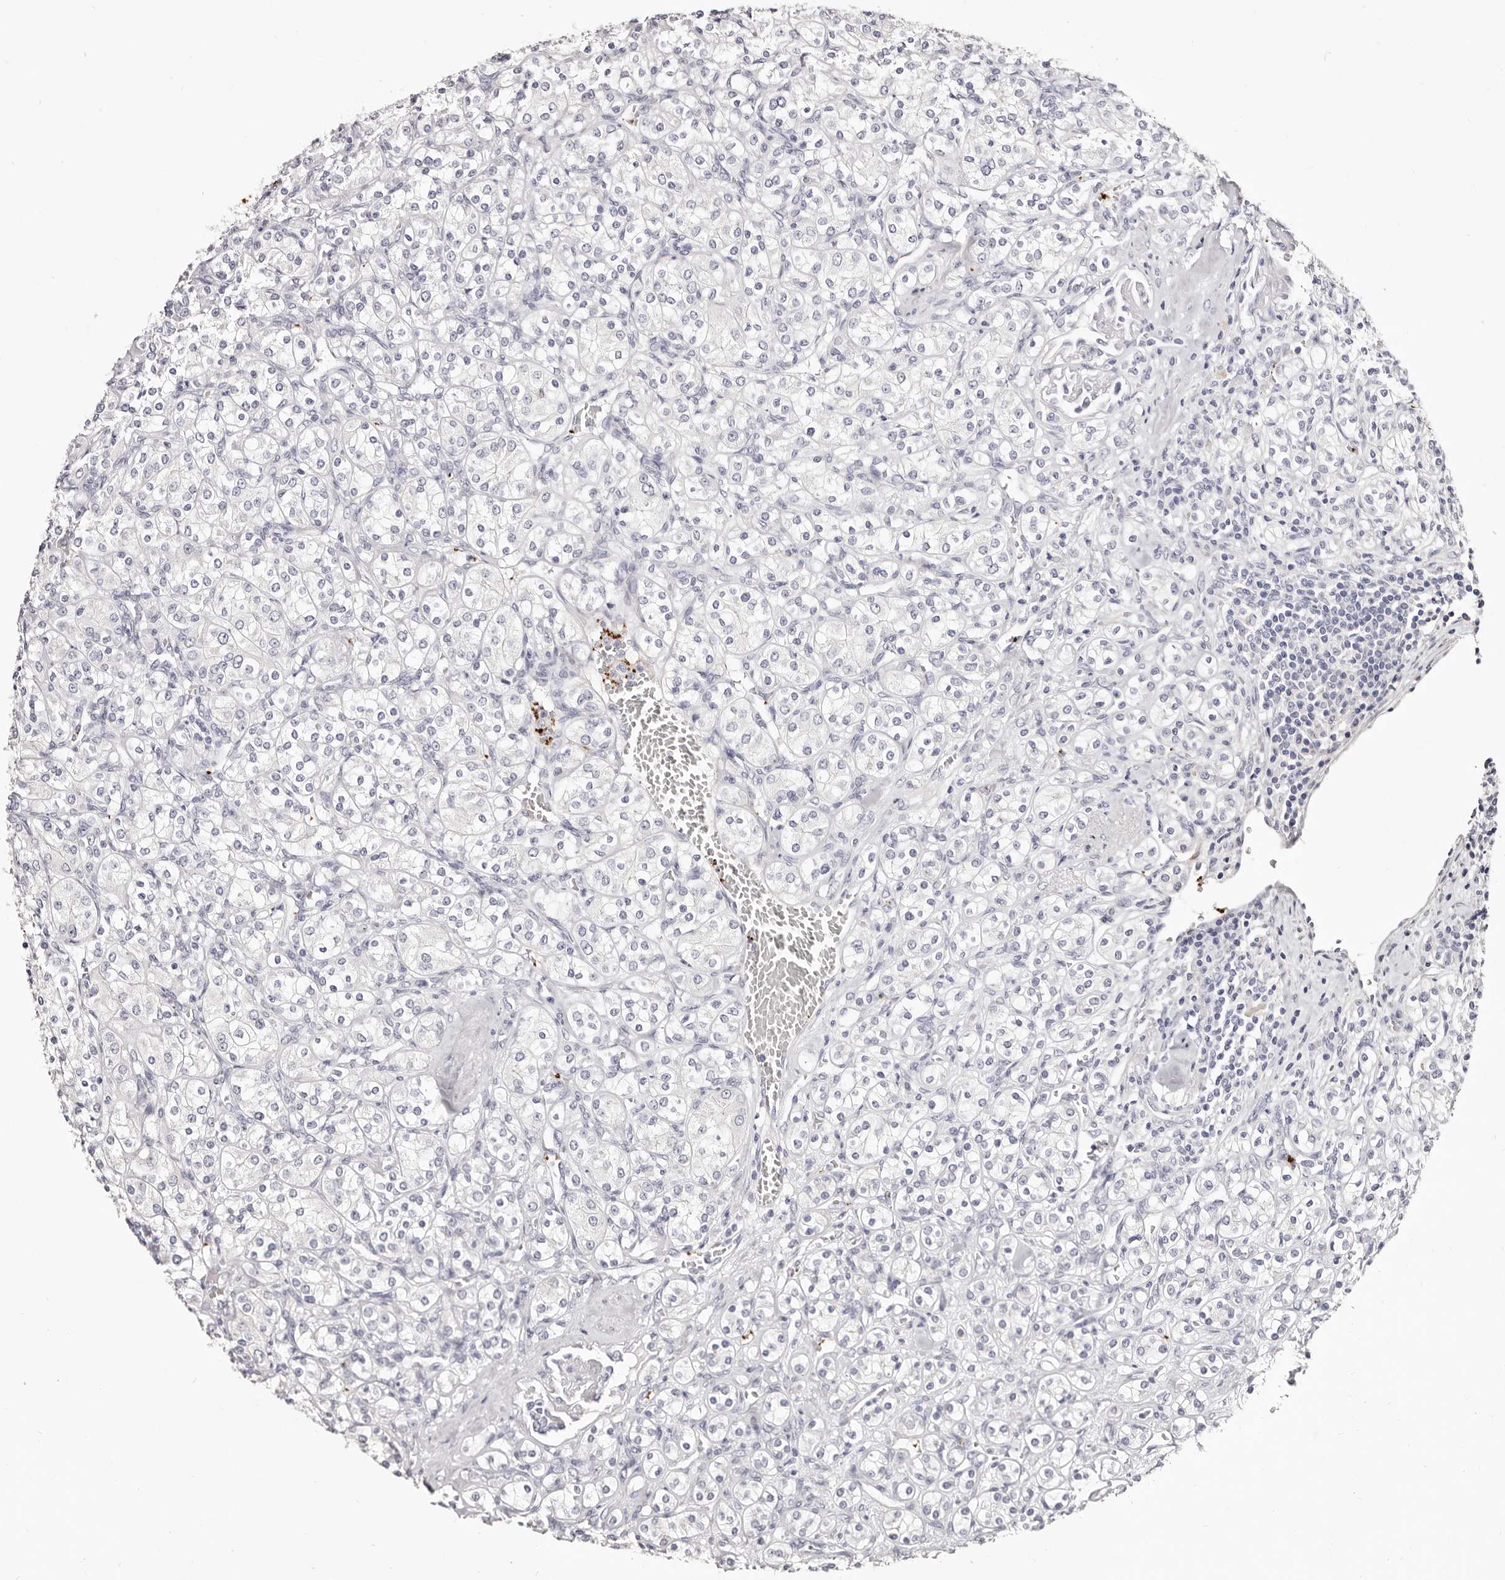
{"staining": {"intensity": "negative", "quantity": "none", "location": "none"}, "tissue": "renal cancer", "cell_type": "Tumor cells", "image_type": "cancer", "snomed": [{"axis": "morphology", "description": "Adenocarcinoma, NOS"}, {"axis": "topography", "description": "Kidney"}], "caption": "Immunohistochemistry (IHC) image of neoplastic tissue: human renal cancer stained with DAB demonstrates no significant protein expression in tumor cells. Nuclei are stained in blue.", "gene": "PF4", "patient": {"sex": "male", "age": 77}}